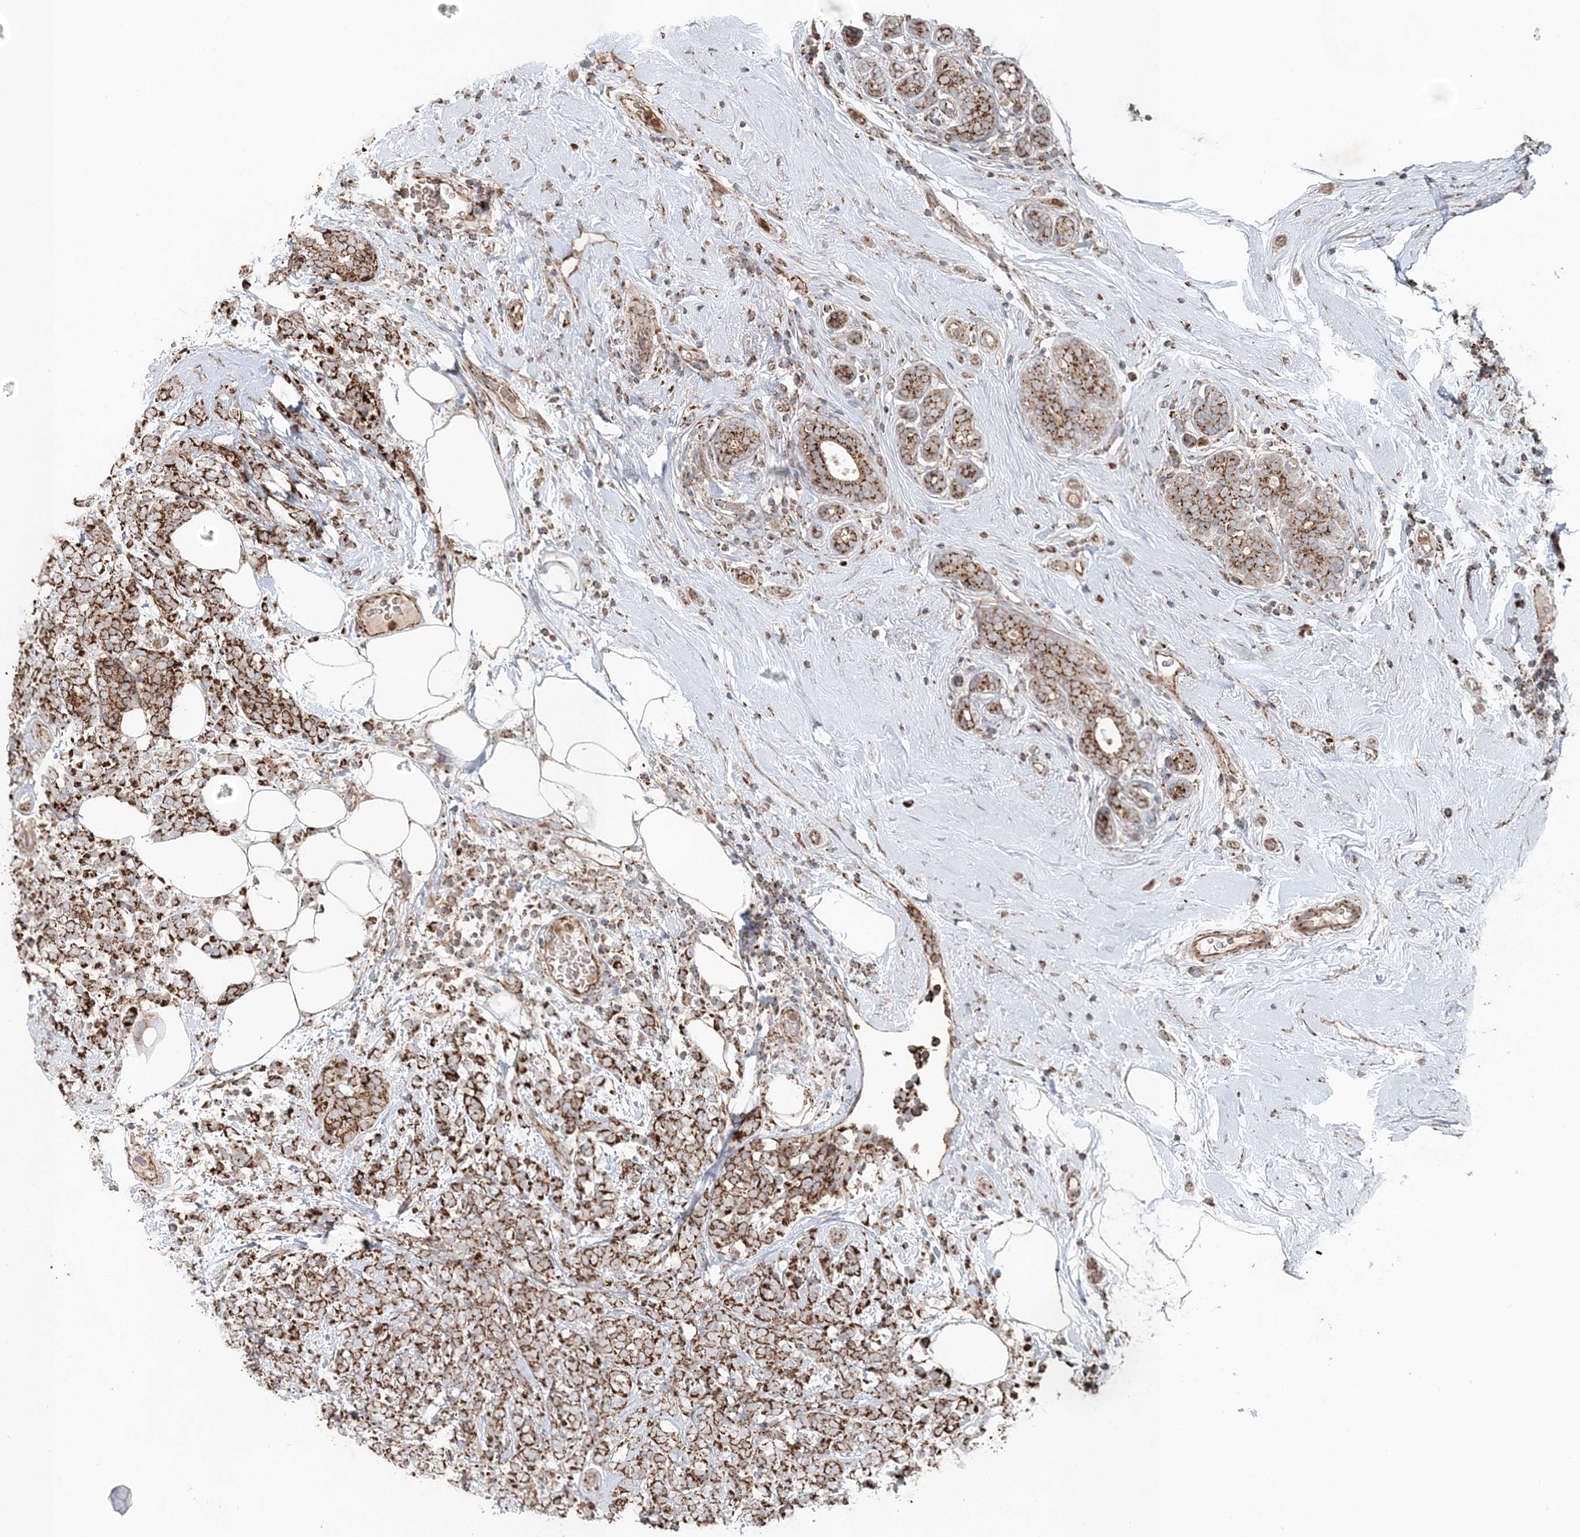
{"staining": {"intensity": "strong", "quantity": ">75%", "location": "cytoplasmic/membranous"}, "tissue": "breast cancer", "cell_type": "Tumor cells", "image_type": "cancer", "snomed": [{"axis": "morphology", "description": "Lobular carcinoma"}, {"axis": "topography", "description": "Breast"}], "caption": "A histopathology image of human lobular carcinoma (breast) stained for a protein demonstrates strong cytoplasmic/membranous brown staining in tumor cells.", "gene": "LRPPRC", "patient": {"sex": "female", "age": 58}}